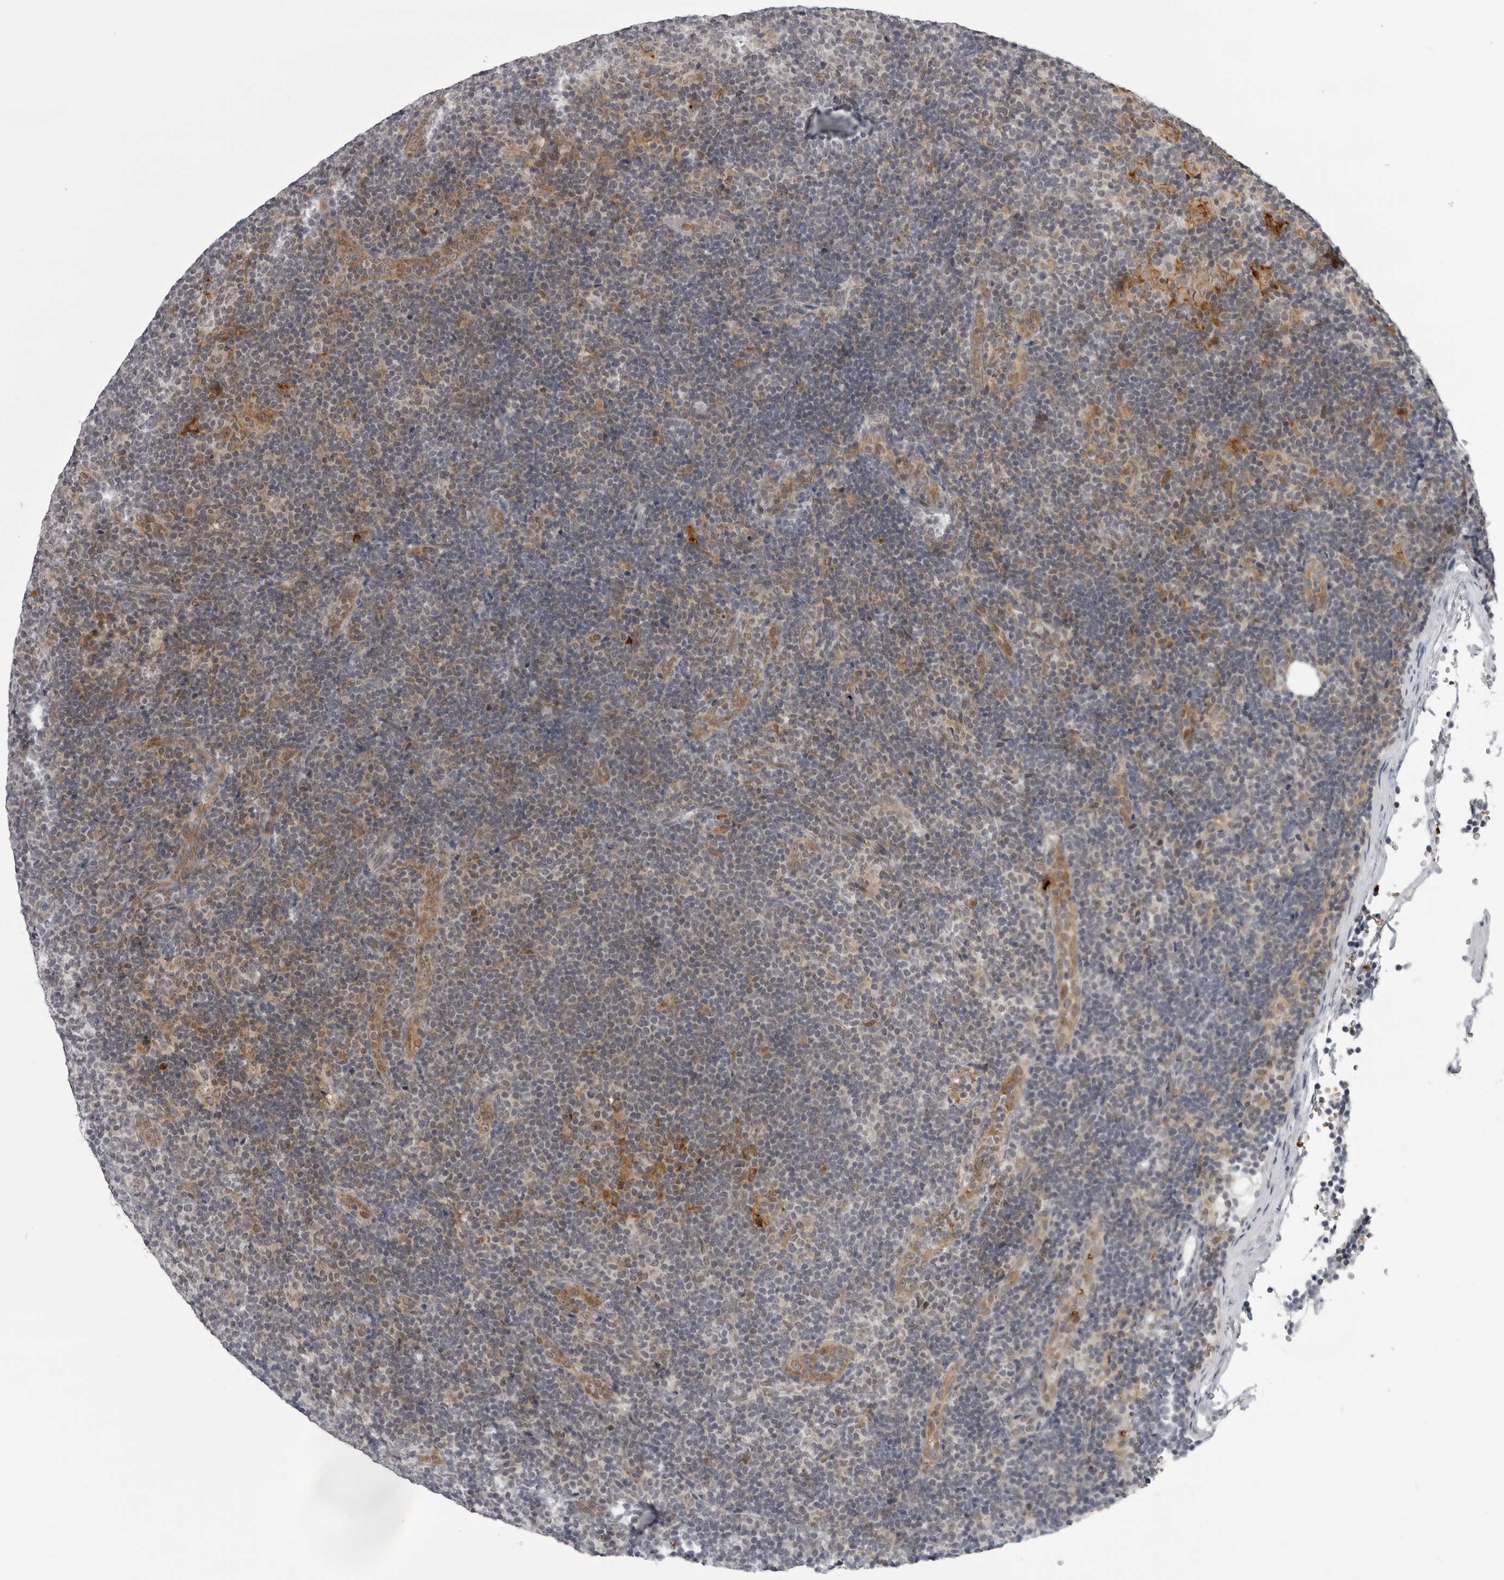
{"staining": {"intensity": "negative", "quantity": "none", "location": "none"}, "tissue": "lymphoma", "cell_type": "Tumor cells", "image_type": "cancer", "snomed": [{"axis": "morphology", "description": "Hodgkin's disease, NOS"}, {"axis": "topography", "description": "Lymph node"}], "caption": "A high-resolution histopathology image shows immunohistochemistry (IHC) staining of lymphoma, which shows no significant staining in tumor cells.", "gene": "THOP1", "patient": {"sex": "female", "age": 57}}